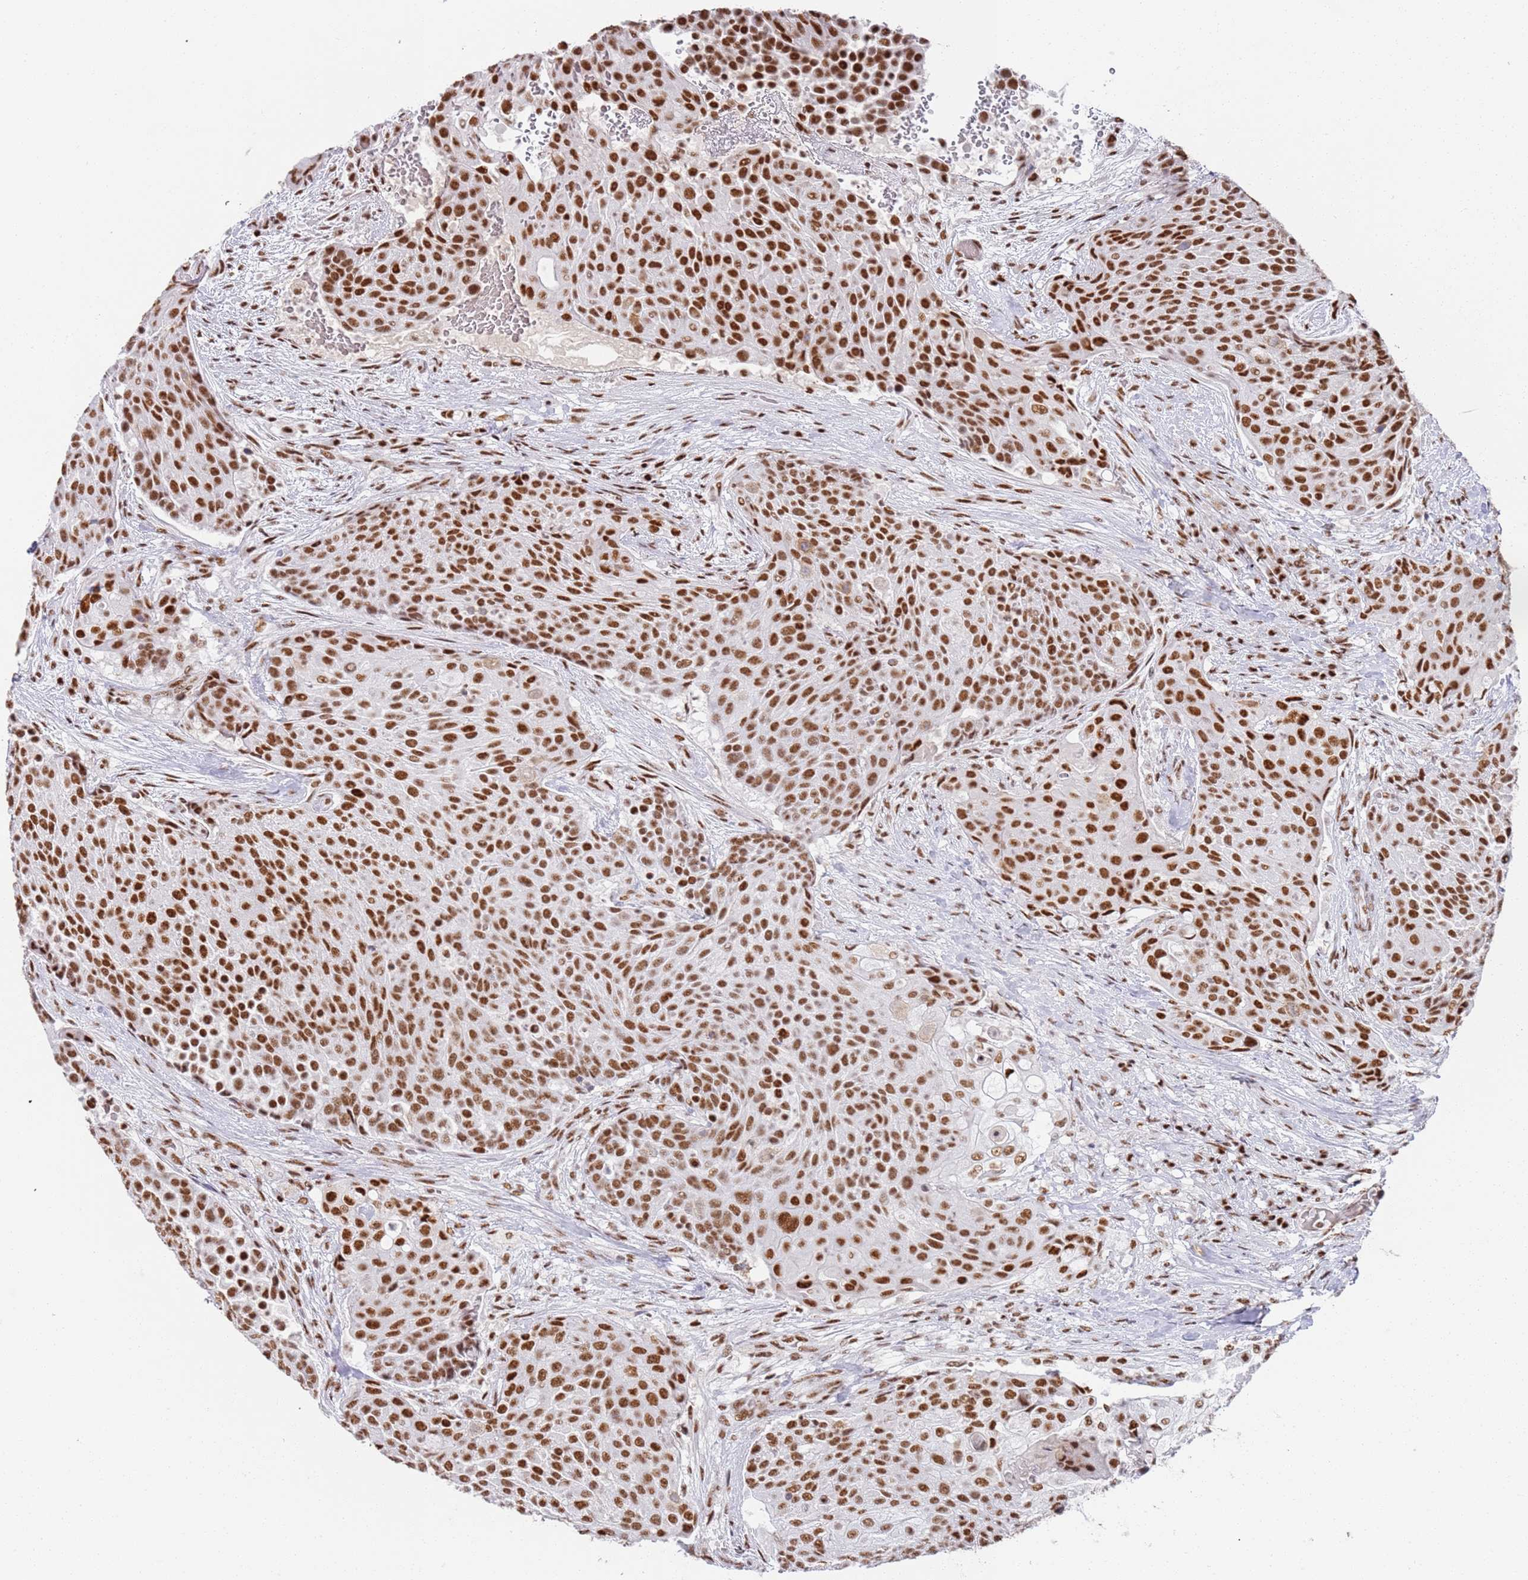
{"staining": {"intensity": "strong", "quantity": ">75%", "location": "nuclear"}, "tissue": "urothelial cancer", "cell_type": "Tumor cells", "image_type": "cancer", "snomed": [{"axis": "morphology", "description": "Urothelial carcinoma, High grade"}, {"axis": "topography", "description": "Urinary bladder"}], "caption": "Immunohistochemistry (IHC) of human urothelial carcinoma (high-grade) demonstrates high levels of strong nuclear expression in about >75% of tumor cells.", "gene": "AKAP8L", "patient": {"sex": "female", "age": 63}}